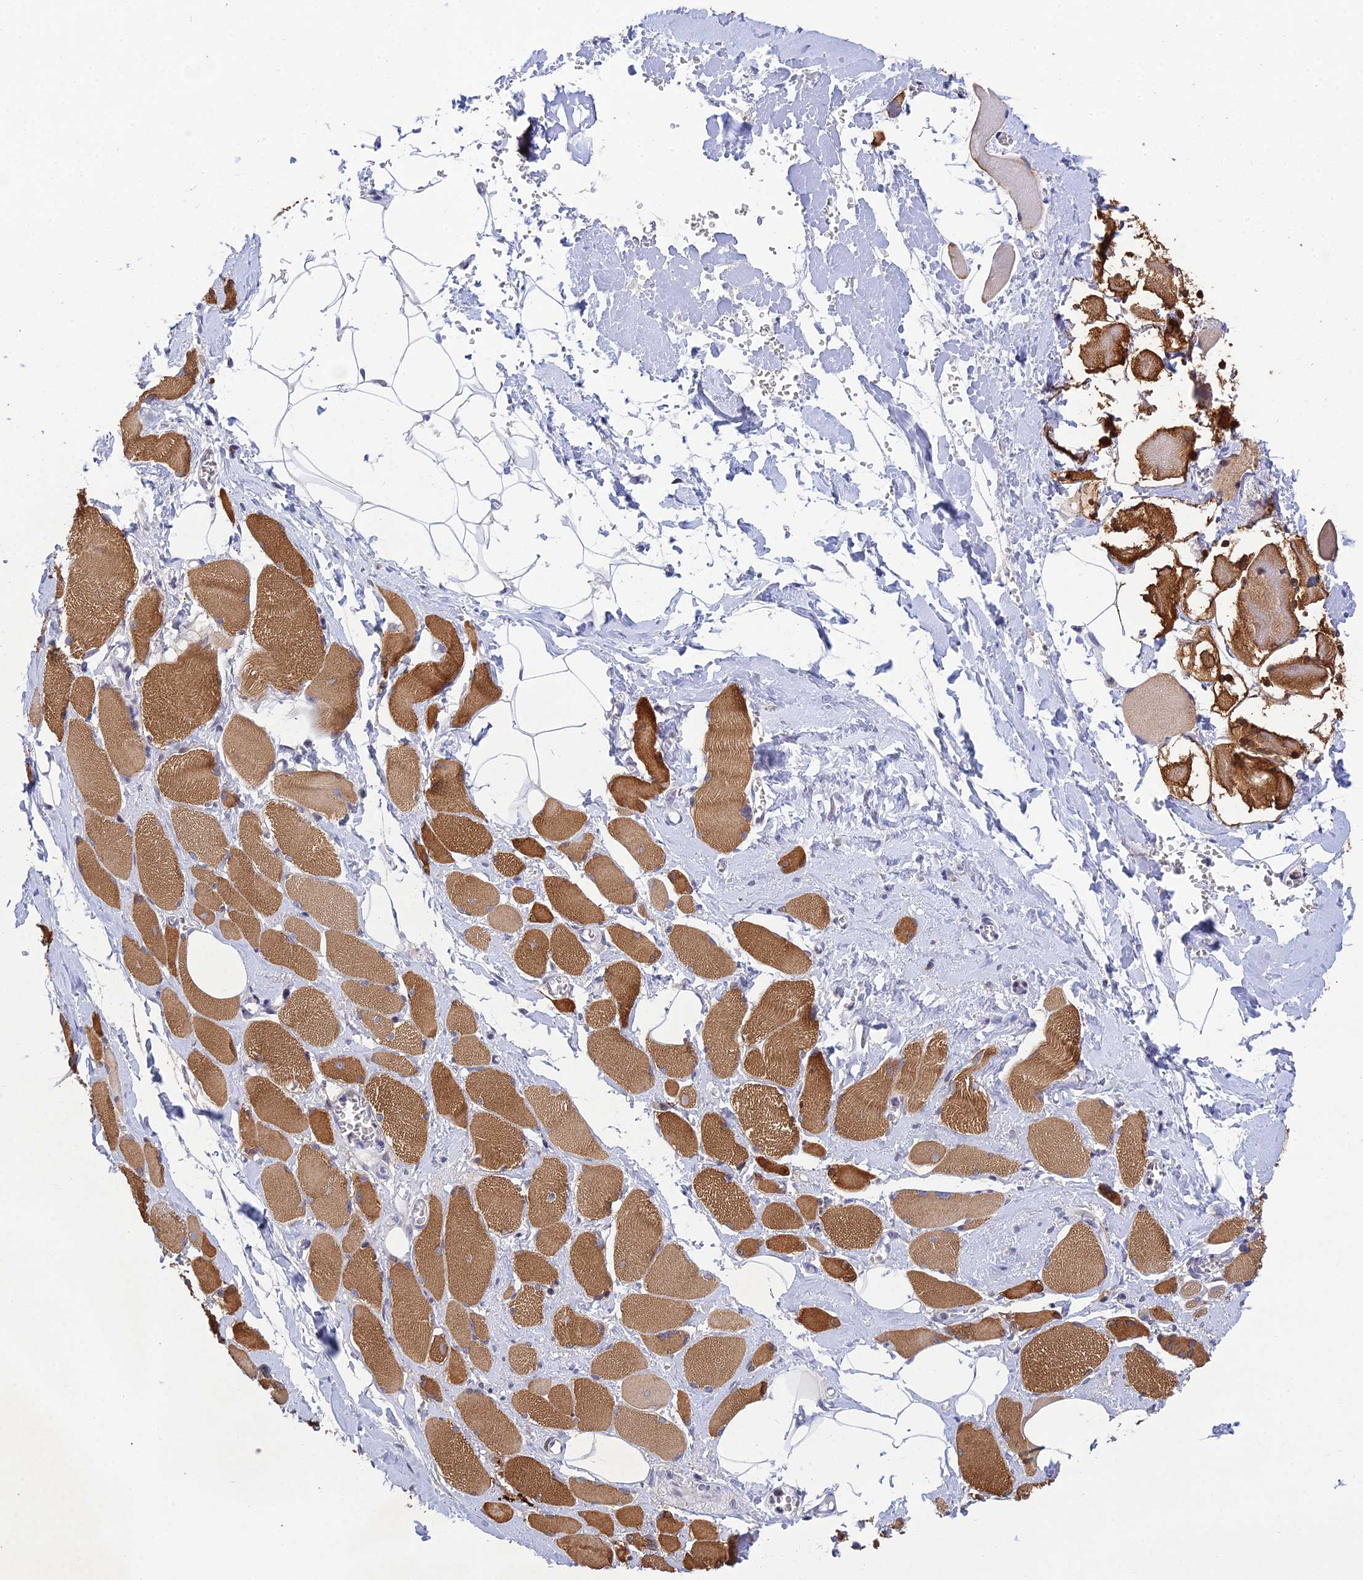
{"staining": {"intensity": "moderate", "quantity": ">75%", "location": "cytoplasmic/membranous"}, "tissue": "skeletal muscle", "cell_type": "Myocytes", "image_type": "normal", "snomed": [{"axis": "morphology", "description": "Normal tissue, NOS"}, {"axis": "morphology", "description": "Basal cell carcinoma"}, {"axis": "topography", "description": "Skeletal muscle"}], "caption": "A micrograph of human skeletal muscle stained for a protein exhibits moderate cytoplasmic/membranous brown staining in myocytes. Immunohistochemistry (ihc) stains the protein of interest in brown and the nuclei are stained blue.", "gene": "ELOA2", "patient": {"sex": "female", "age": 64}}